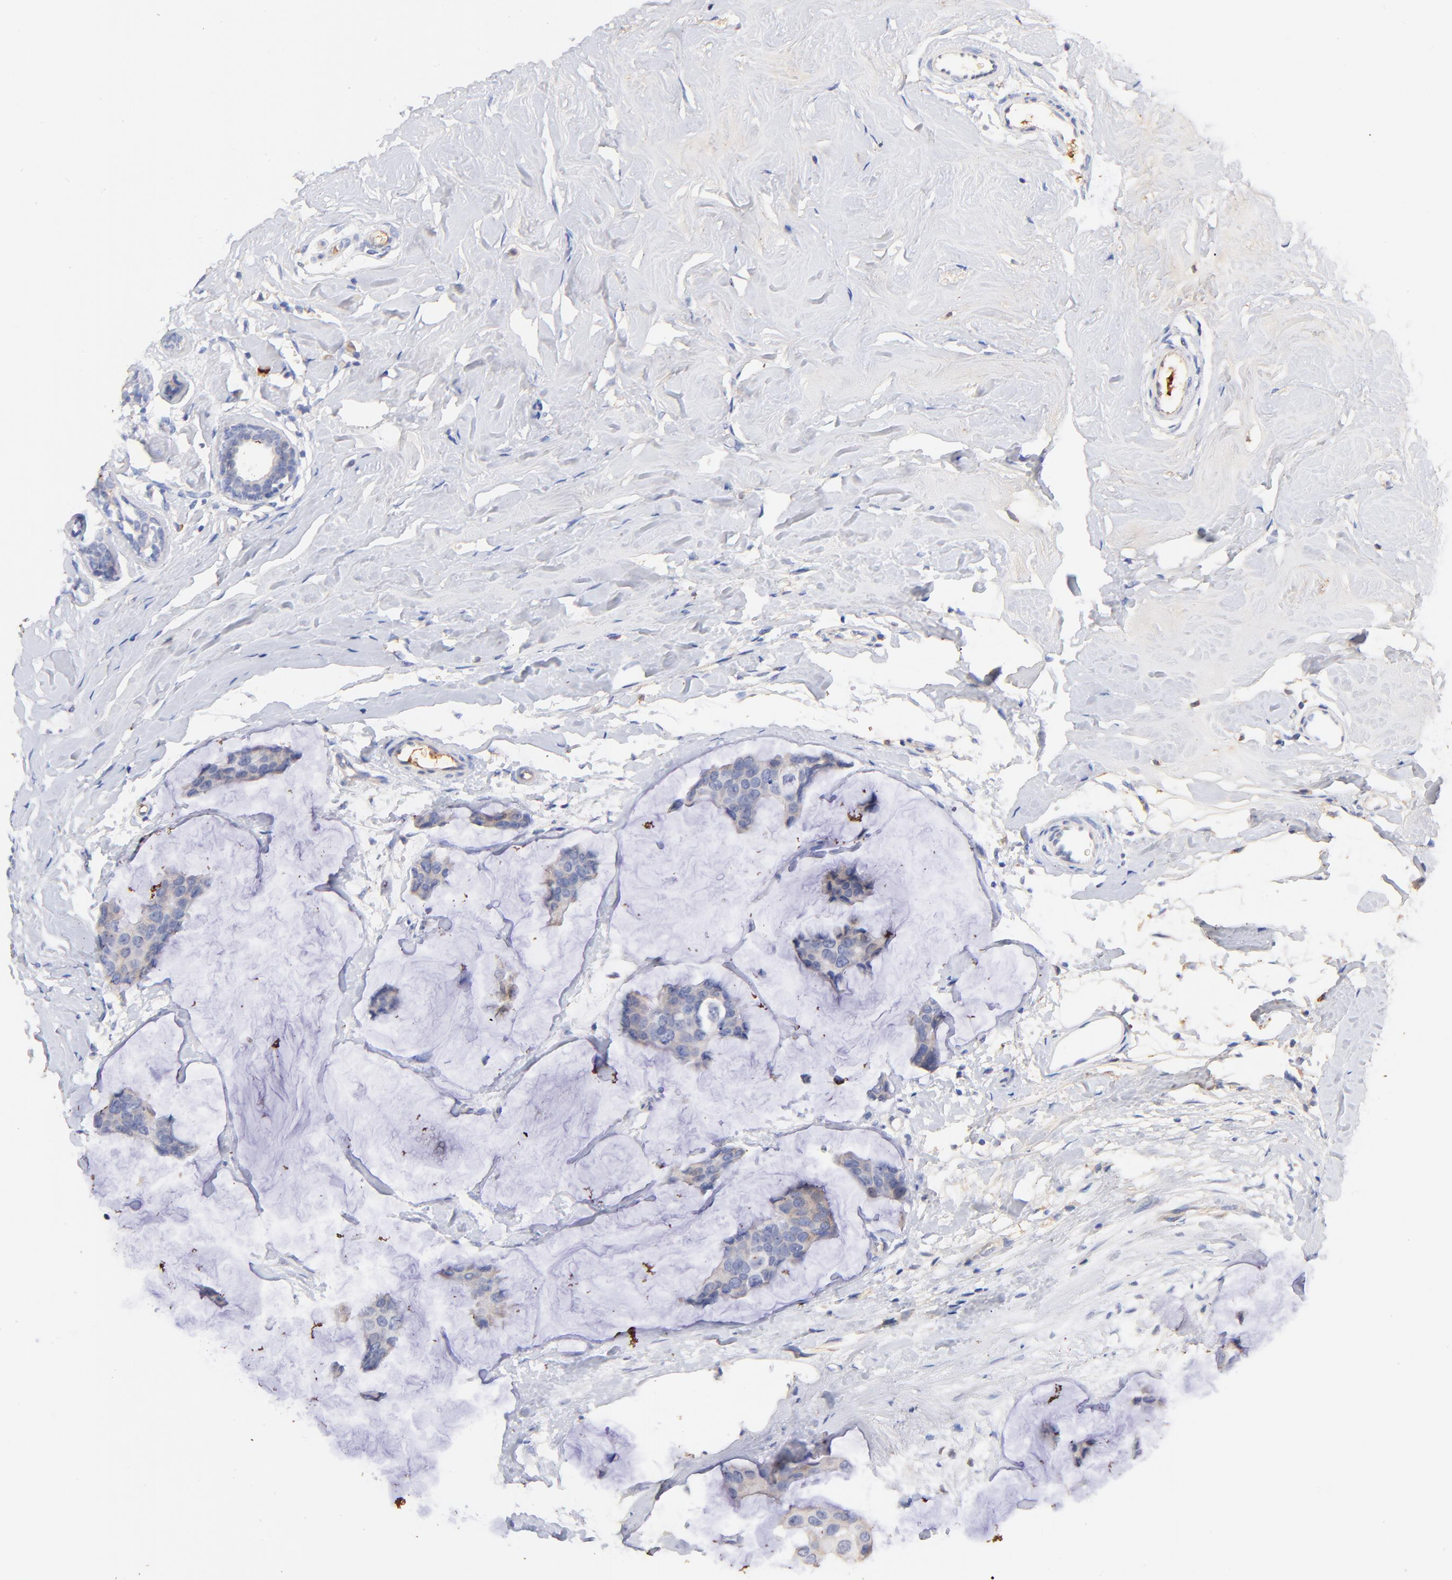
{"staining": {"intensity": "weak", "quantity": "25%-75%", "location": "cytoplasmic/membranous"}, "tissue": "breast cancer", "cell_type": "Tumor cells", "image_type": "cancer", "snomed": [{"axis": "morphology", "description": "Normal tissue, NOS"}, {"axis": "morphology", "description": "Duct carcinoma"}, {"axis": "topography", "description": "Breast"}], "caption": "Immunohistochemical staining of human breast infiltrating ductal carcinoma displays weak cytoplasmic/membranous protein staining in about 25%-75% of tumor cells. (IHC, brightfield microscopy, high magnification).", "gene": "IGLV7-43", "patient": {"sex": "female", "age": 50}}